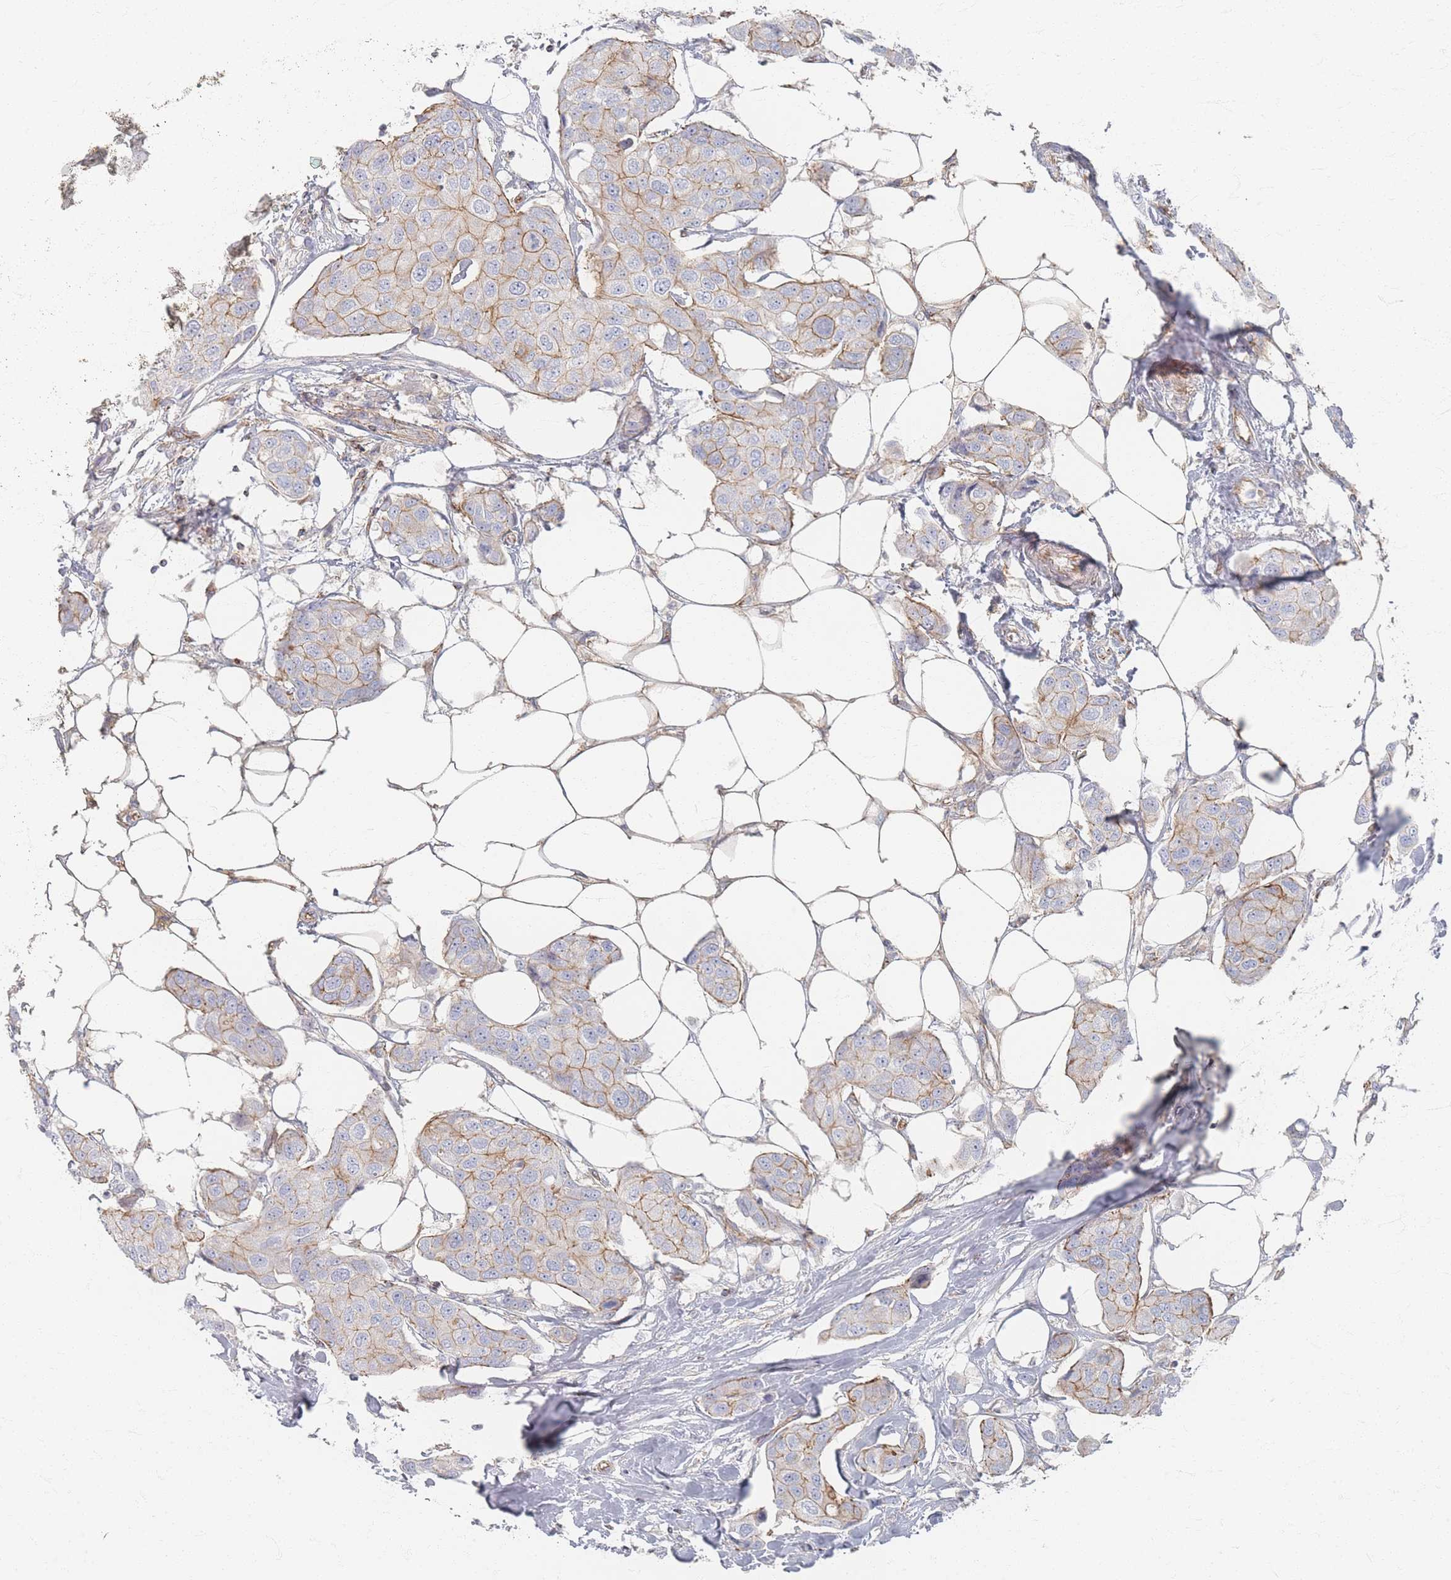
{"staining": {"intensity": "weak", "quantity": "25%-75%", "location": "cytoplasmic/membranous"}, "tissue": "breast cancer", "cell_type": "Tumor cells", "image_type": "cancer", "snomed": [{"axis": "morphology", "description": "Duct carcinoma"}, {"axis": "topography", "description": "Breast"}, {"axis": "topography", "description": "Lymph node"}], "caption": "An immunohistochemistry (IHC) photomicrograph of neoplastic tissue is shown. Protein staining in brown shows weak cytoplasmic/membranous positivity in breast cancer (intraductal carcinoma) within tumor cells. Using DAB (3,3'-diaminobenzidine) (brown) and hematoxylin (blue) stains, captured at high magnification using brightfield microscopy.", "gene": "GNB1", "patient": {"sex": "female", "age": 80}}